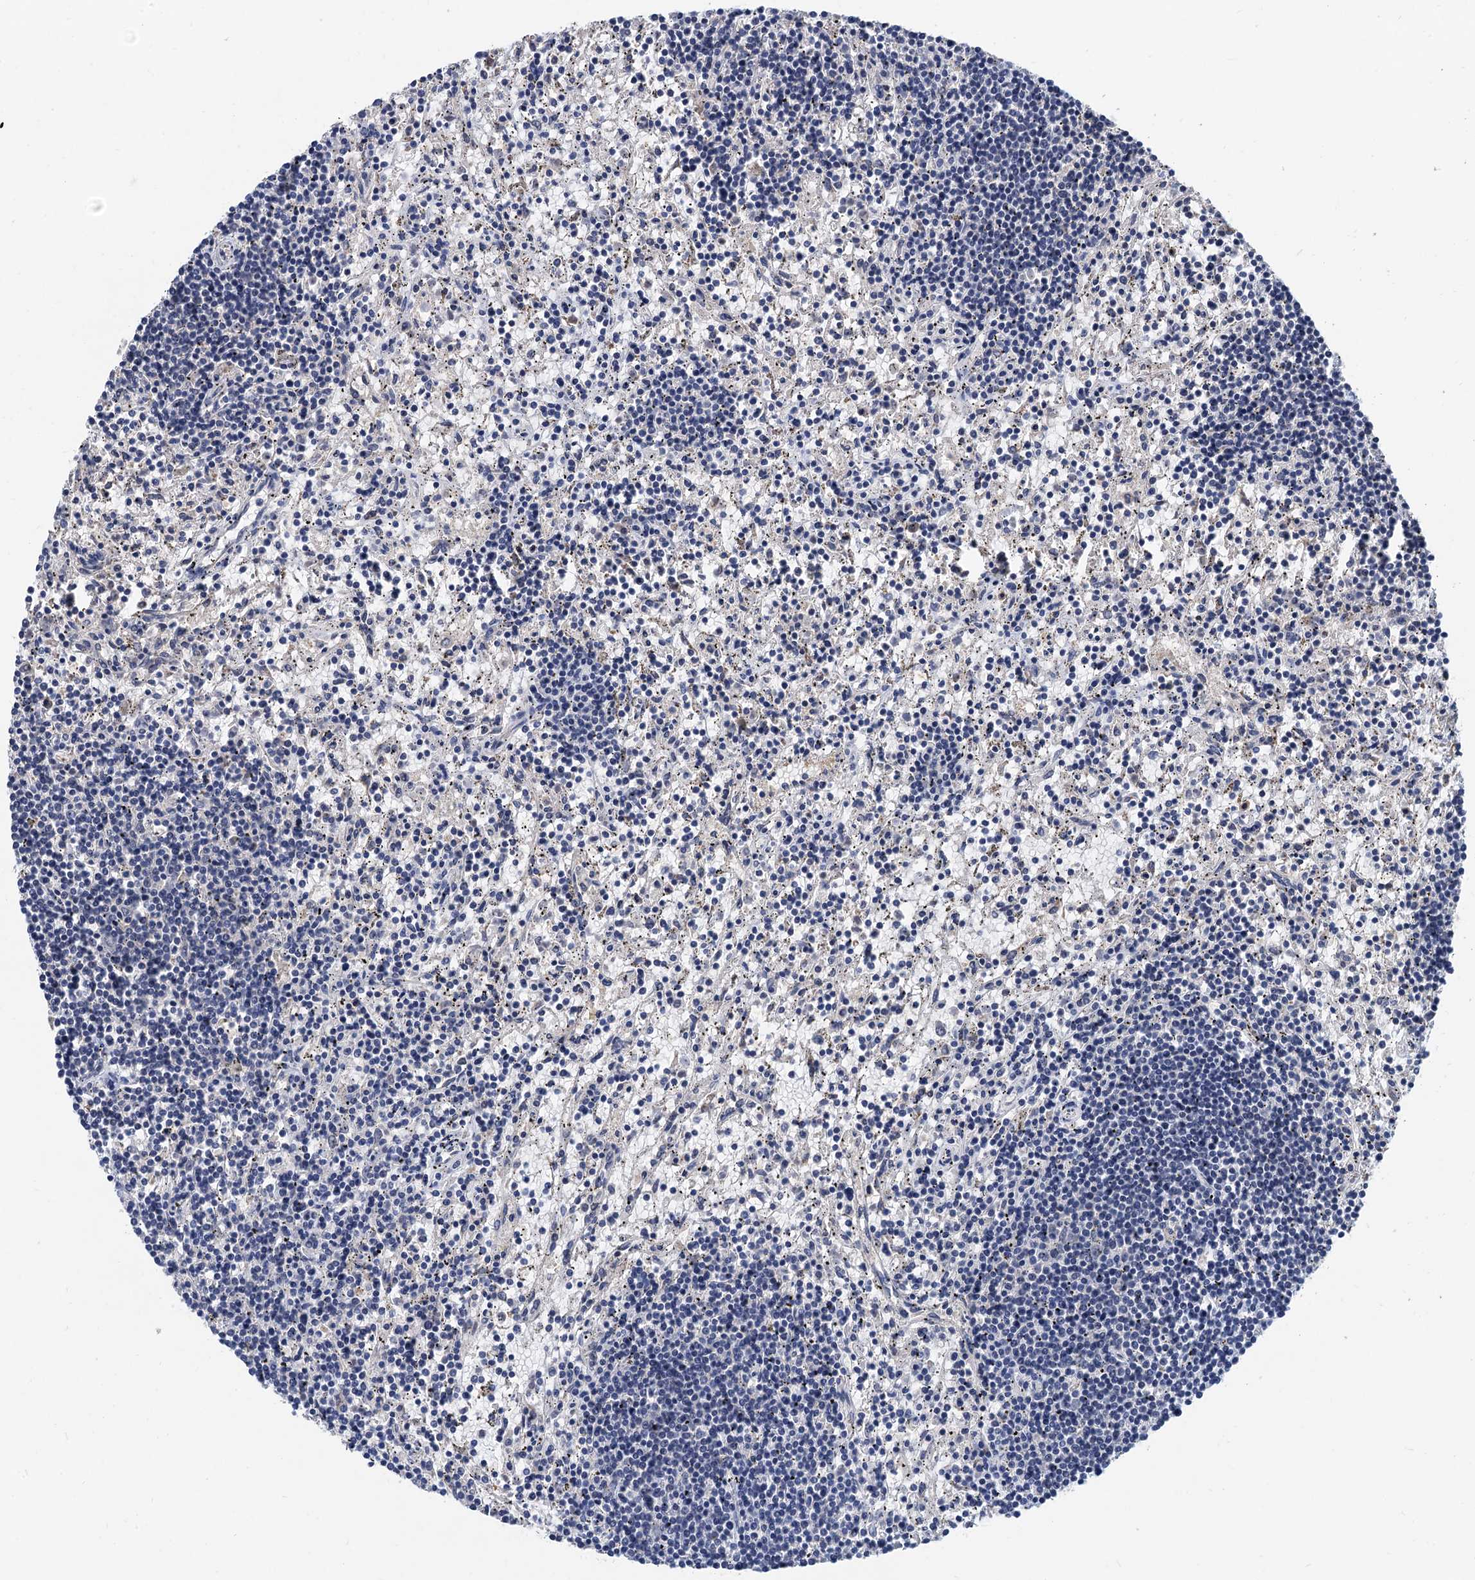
{"staining": {"intensity": "negative", "quantity": "none", "location": "none"}, "tissue": "lymphoma", "cell_type": "Tumor cells", "image_type": "cancer", "snomed": [{"axis": "morphology", "description": "Malignant lymphoma, non-Hodgkin's type, Low grade"}, {"axis": "topography", "description": "Spleen"}], "caption": "An IHC histopathology image of lymphoma is shown. There is no staining in tumor cells of lymphoma. The staining was performed using DAB to visualize the protein expression in brown, while the nuclei were stained in blue with hematoxylin (Magnification: 20x).", "gene": "TSEN34", "patient": {"sex": "male", "age": 76}}